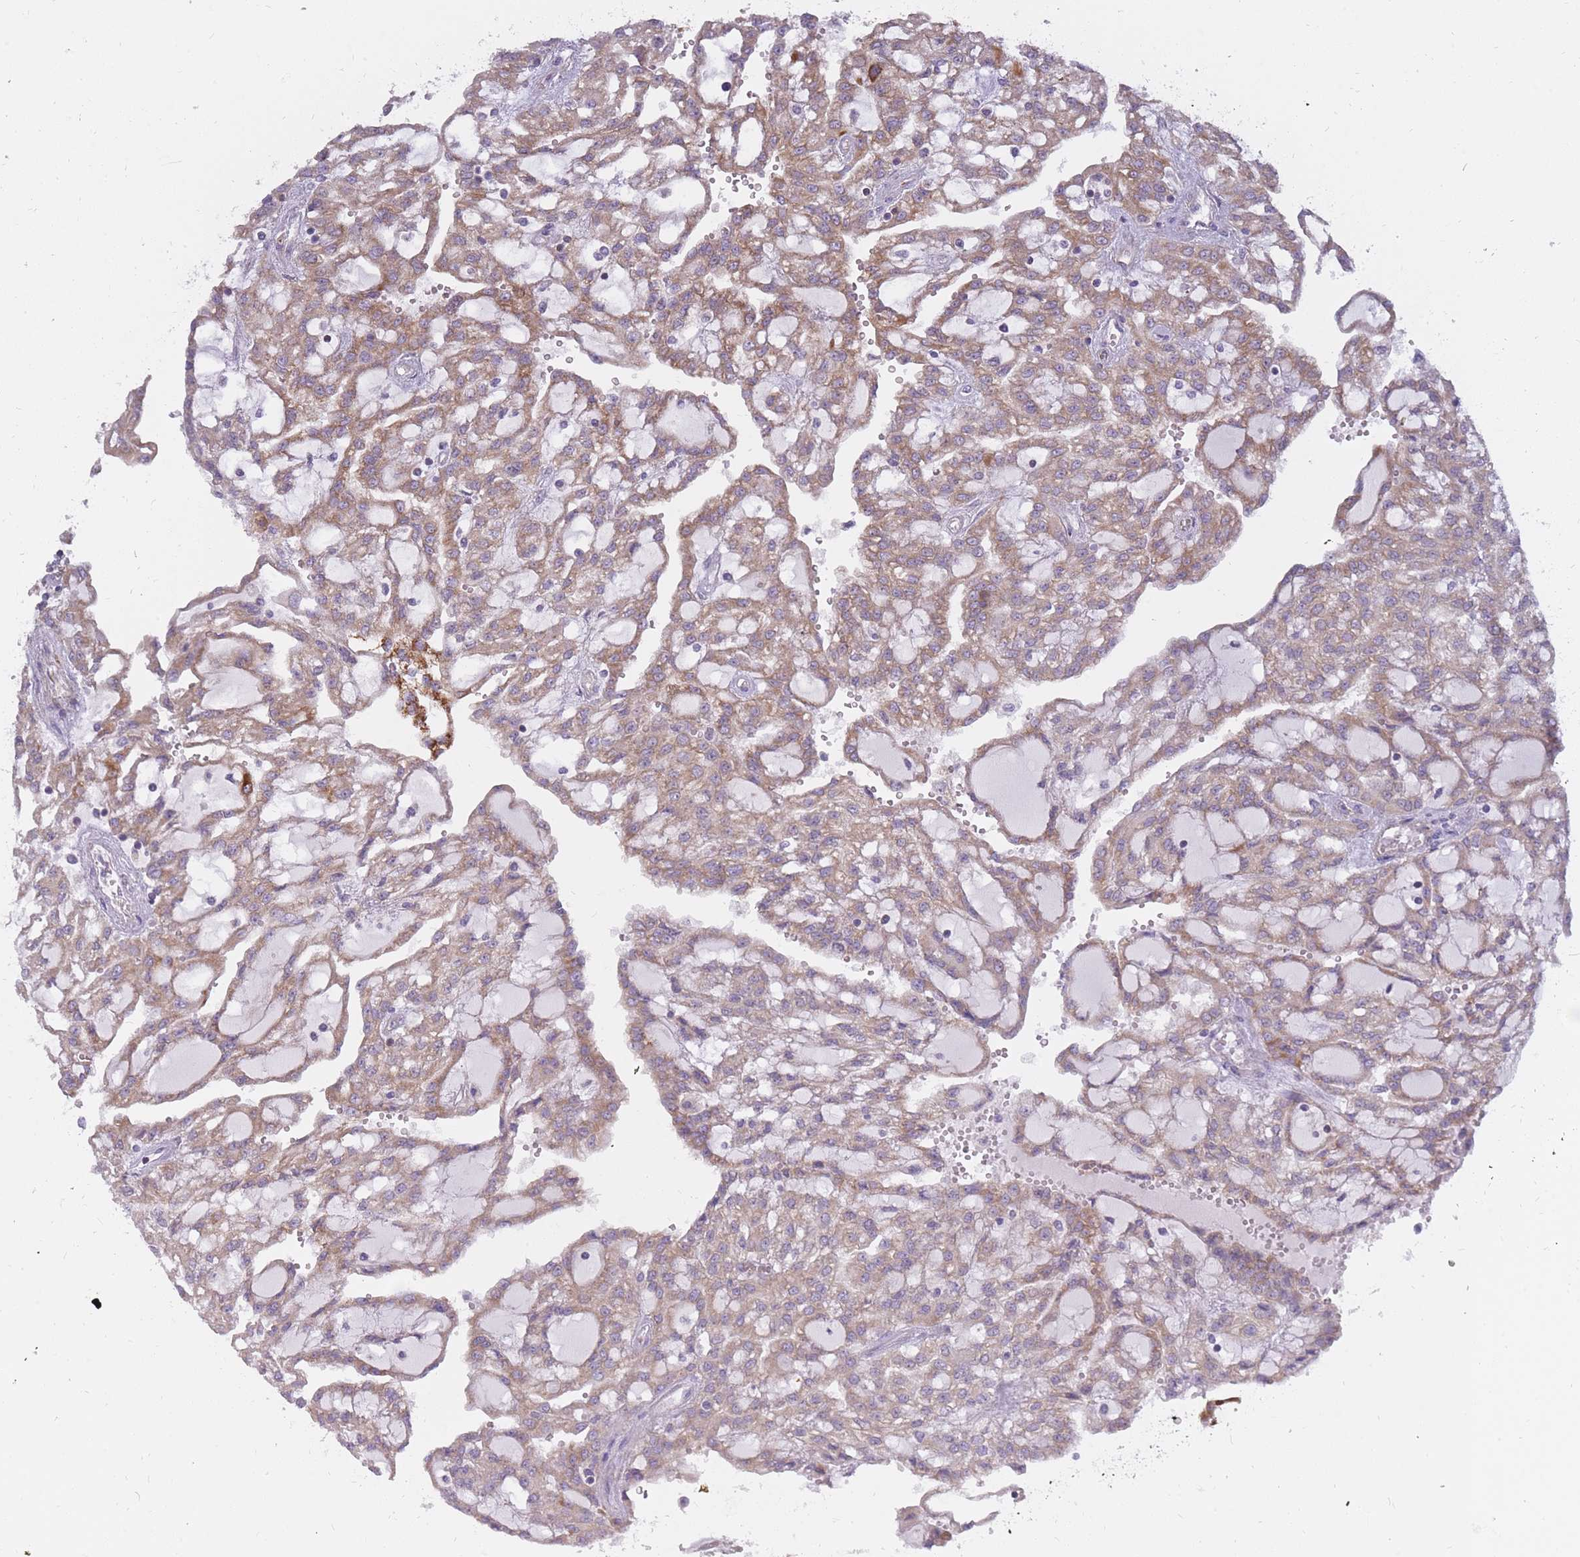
{"staining": {"intensity": "moderate", "quantity": "25%-75%", "location": "cytoplasmic/membranous"}, "tissue": "renal cancer", "cell_type": "Tumor cells", "image_type": "cancer", "snomed": [{"axis": "morphology", "description": "Adenocarcinoma, NOS"}, {"axis": "topography", "description": "Kidney"}], "caption": "Protein expression analysis of human renal cancer (adenocarcinoma) reveals moderate cytoplasmic/membranous staining in about 25%-75% of tumor cells. Ihc stains the protein in brown and the nuclei are stained blue.", "gene": "ALKBH4", "patient": {"sex": "male", "age": 63}}